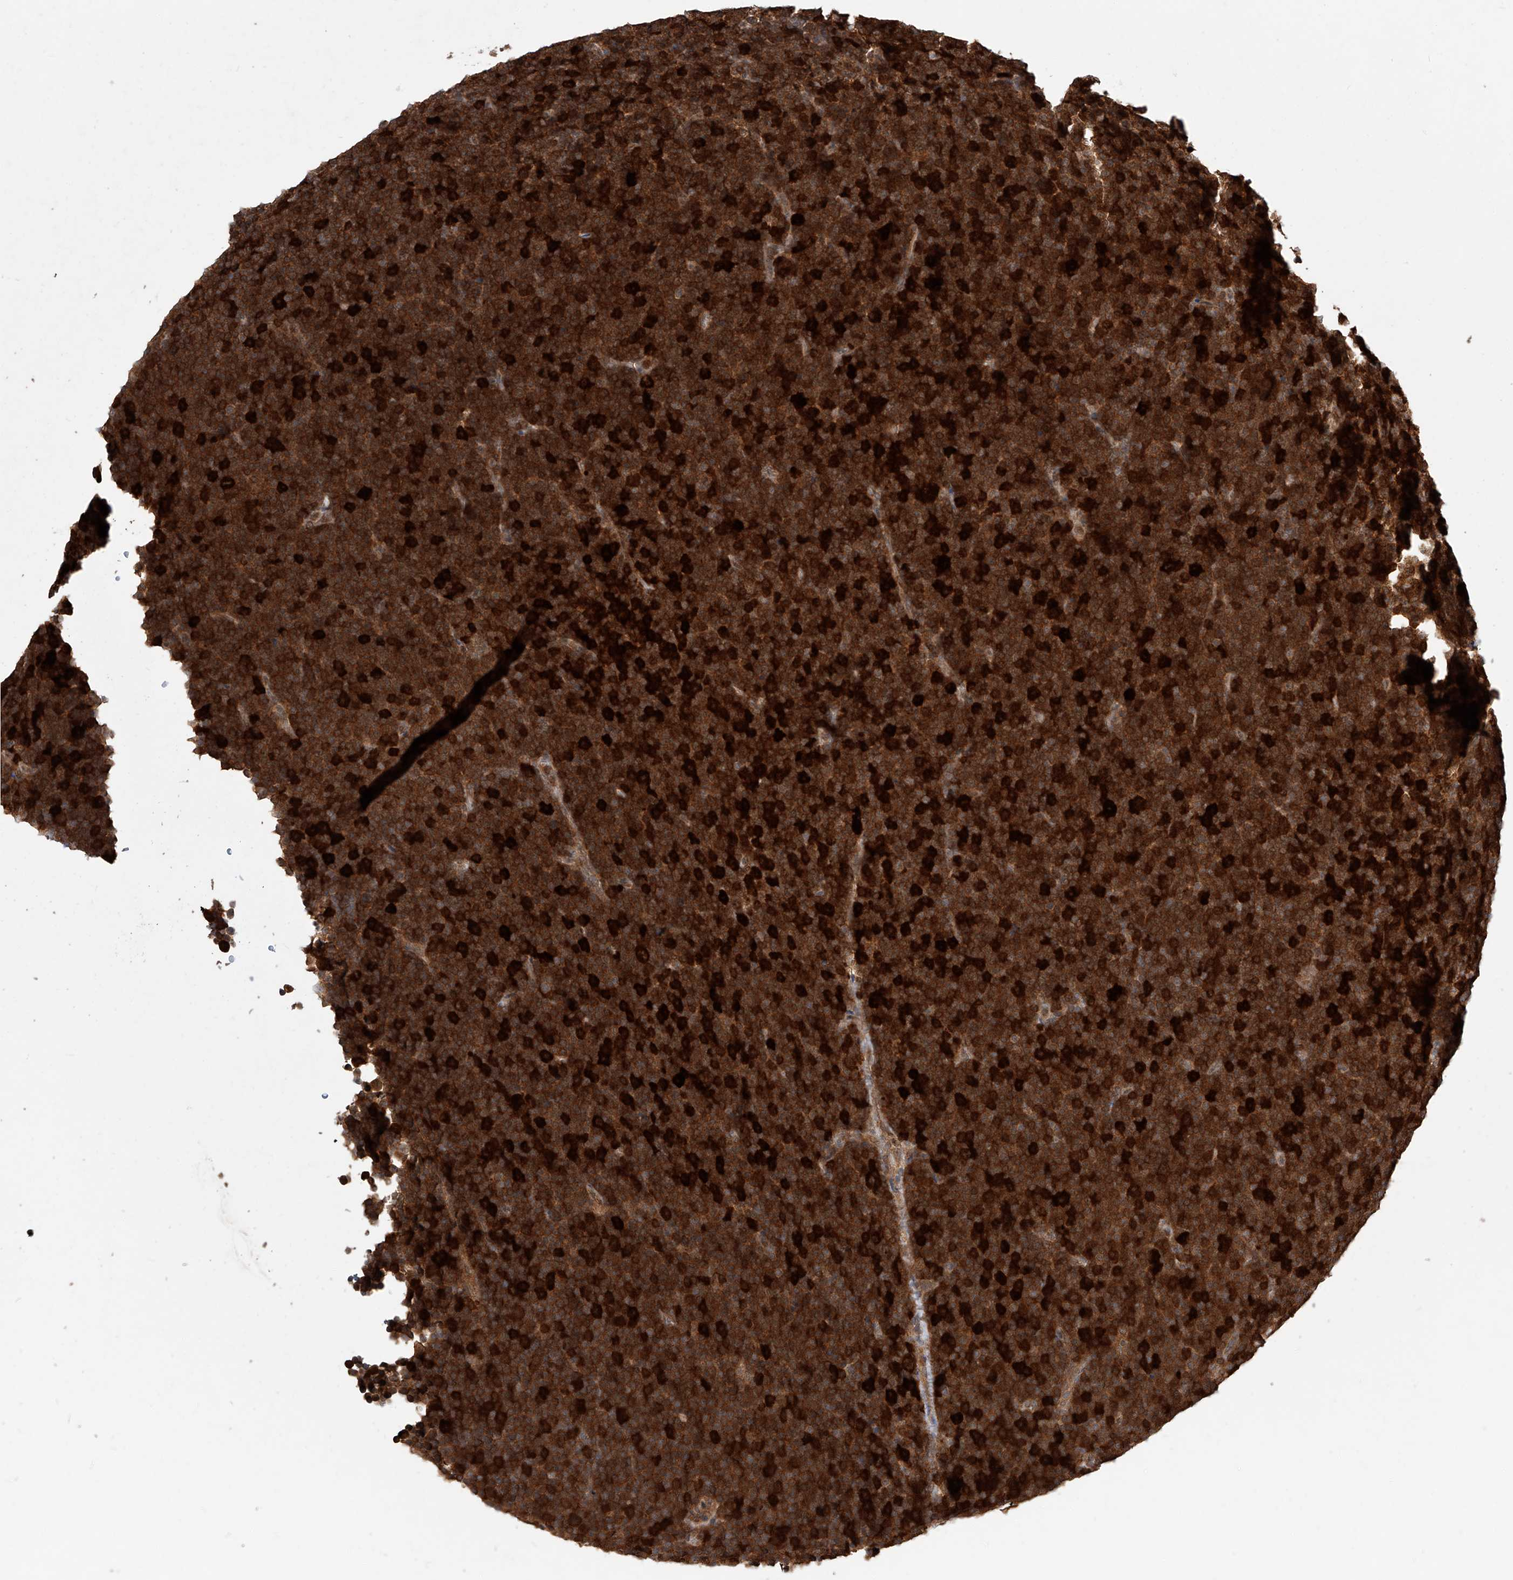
{"staining": {"intensity": "strong", "quantity": ">75%", "location": "cytoplasmic/membranous"}, "tissue": "lymphoma", "cell_type": "Tumor cells", "image_type": "cancer", "snomed": [{"axis": "morphology", "description": "Malignant lymphoma, non-Hodgkin's type, Low grade"}, {"axis": "topography", "description": "Lymph node"}], "caption": "IHC of low-grade malignant lymphoma, non-Hodgkin's type reveals high levels of strong cytoplasmic/membranous staining in approximately >75% of tumor cells. (DAB IHC with brightfield microscopy, high magnification).", "gene": "RILPL2", "patient": {"sex": "female", "age": 67}}